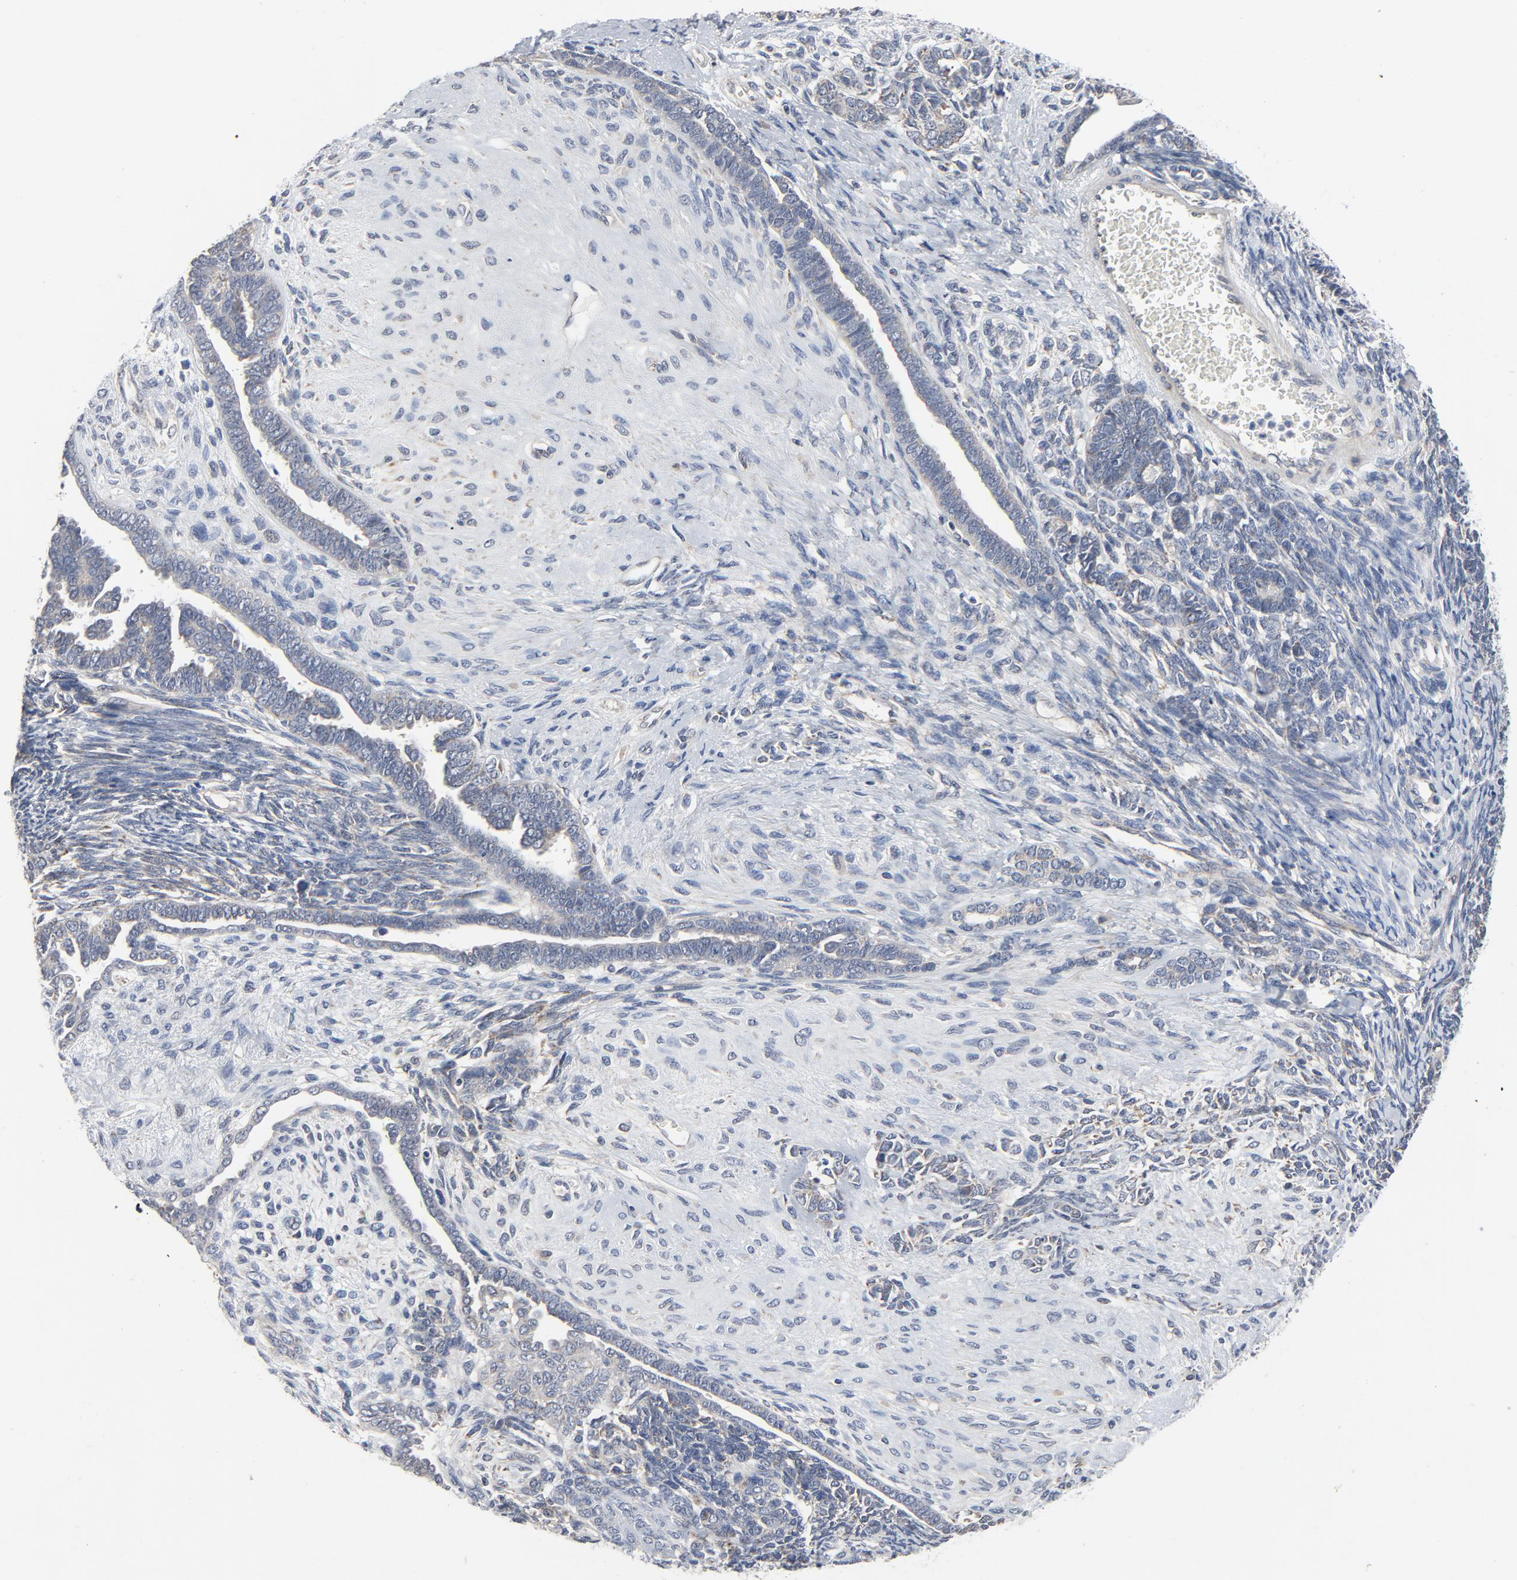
{"staining": {"intensity": "weak", "quantity": "25%-75%", "location": "cytoplasmic/membranous"}, "tissue": "endometrial cancer", "cell_type": "Tumor cells", "image_type": "cancer", "snomed": [{"axis": "morphology", "description": "Neoplasm, malignant, NOS"}, {"axis": "topography", "description": "Endometrium"}], "caption": "An immunohistochemistry (IHC) photomicrograph of tumor tissue is shown. Protein staining in brown highlights weak cytoplasmic/membranous positivity in neoplasm (malignant) (endometrial) within tumor cells.", "gene": "C14orf119", "patient": {"sex": "female", "age": 74}}